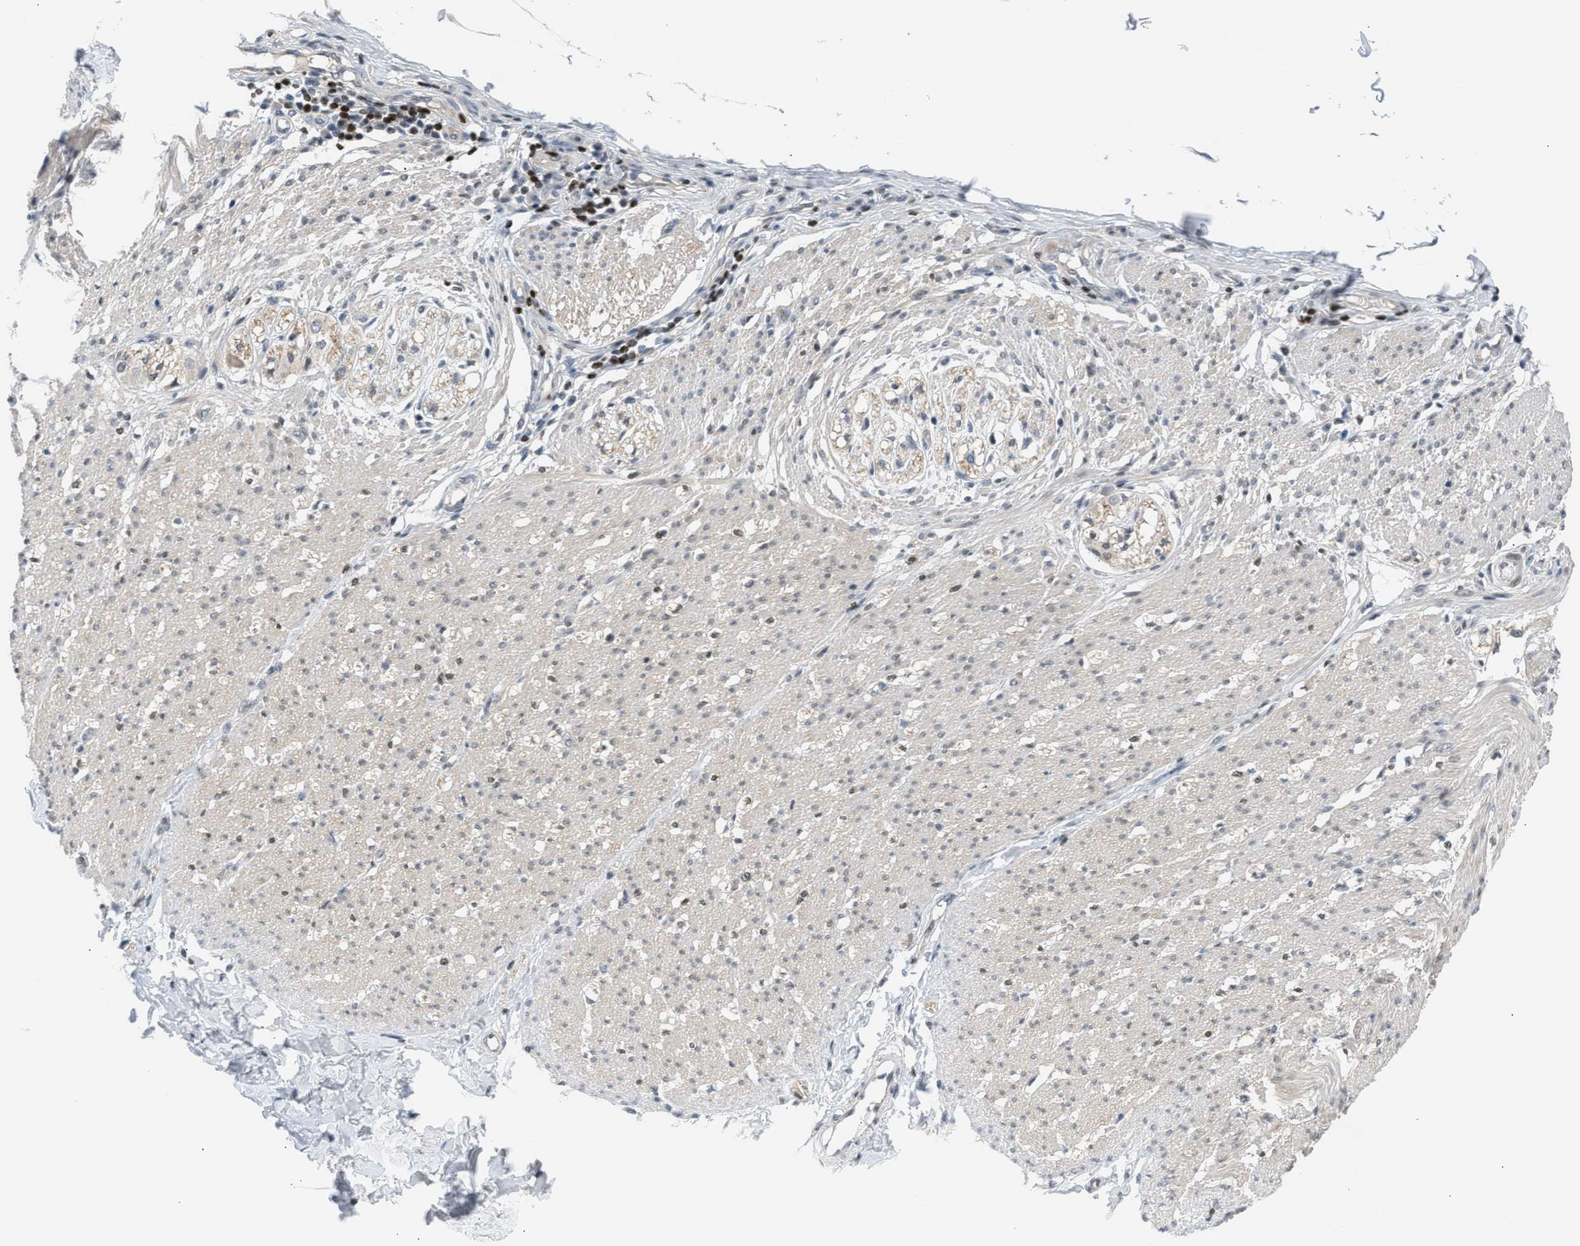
{"staining": {"intensity": "negative", "quantity": "none", "location": "none"}, "tissue": "smooth muscle", "cell_type": "Smooth muscle cells", "image_type": "normal", "snomed": [{"axis": "morphology", "description": "Normal tissue, NOS"}, {"axis": "morphology", "description": "Adenocarcinoma, NOS"}, {"axis": "topography", "description": "Colon"}, {"axis": "topography", "description": "Peripheral nerve tissue"}], "caption": "Smooth muscle stained for a protein using immunohistochemistry (IHC) demonstrates no staining smooth muscle cells.", "gene": "NPS", "patient": {"sex": "male", "age": 14}}